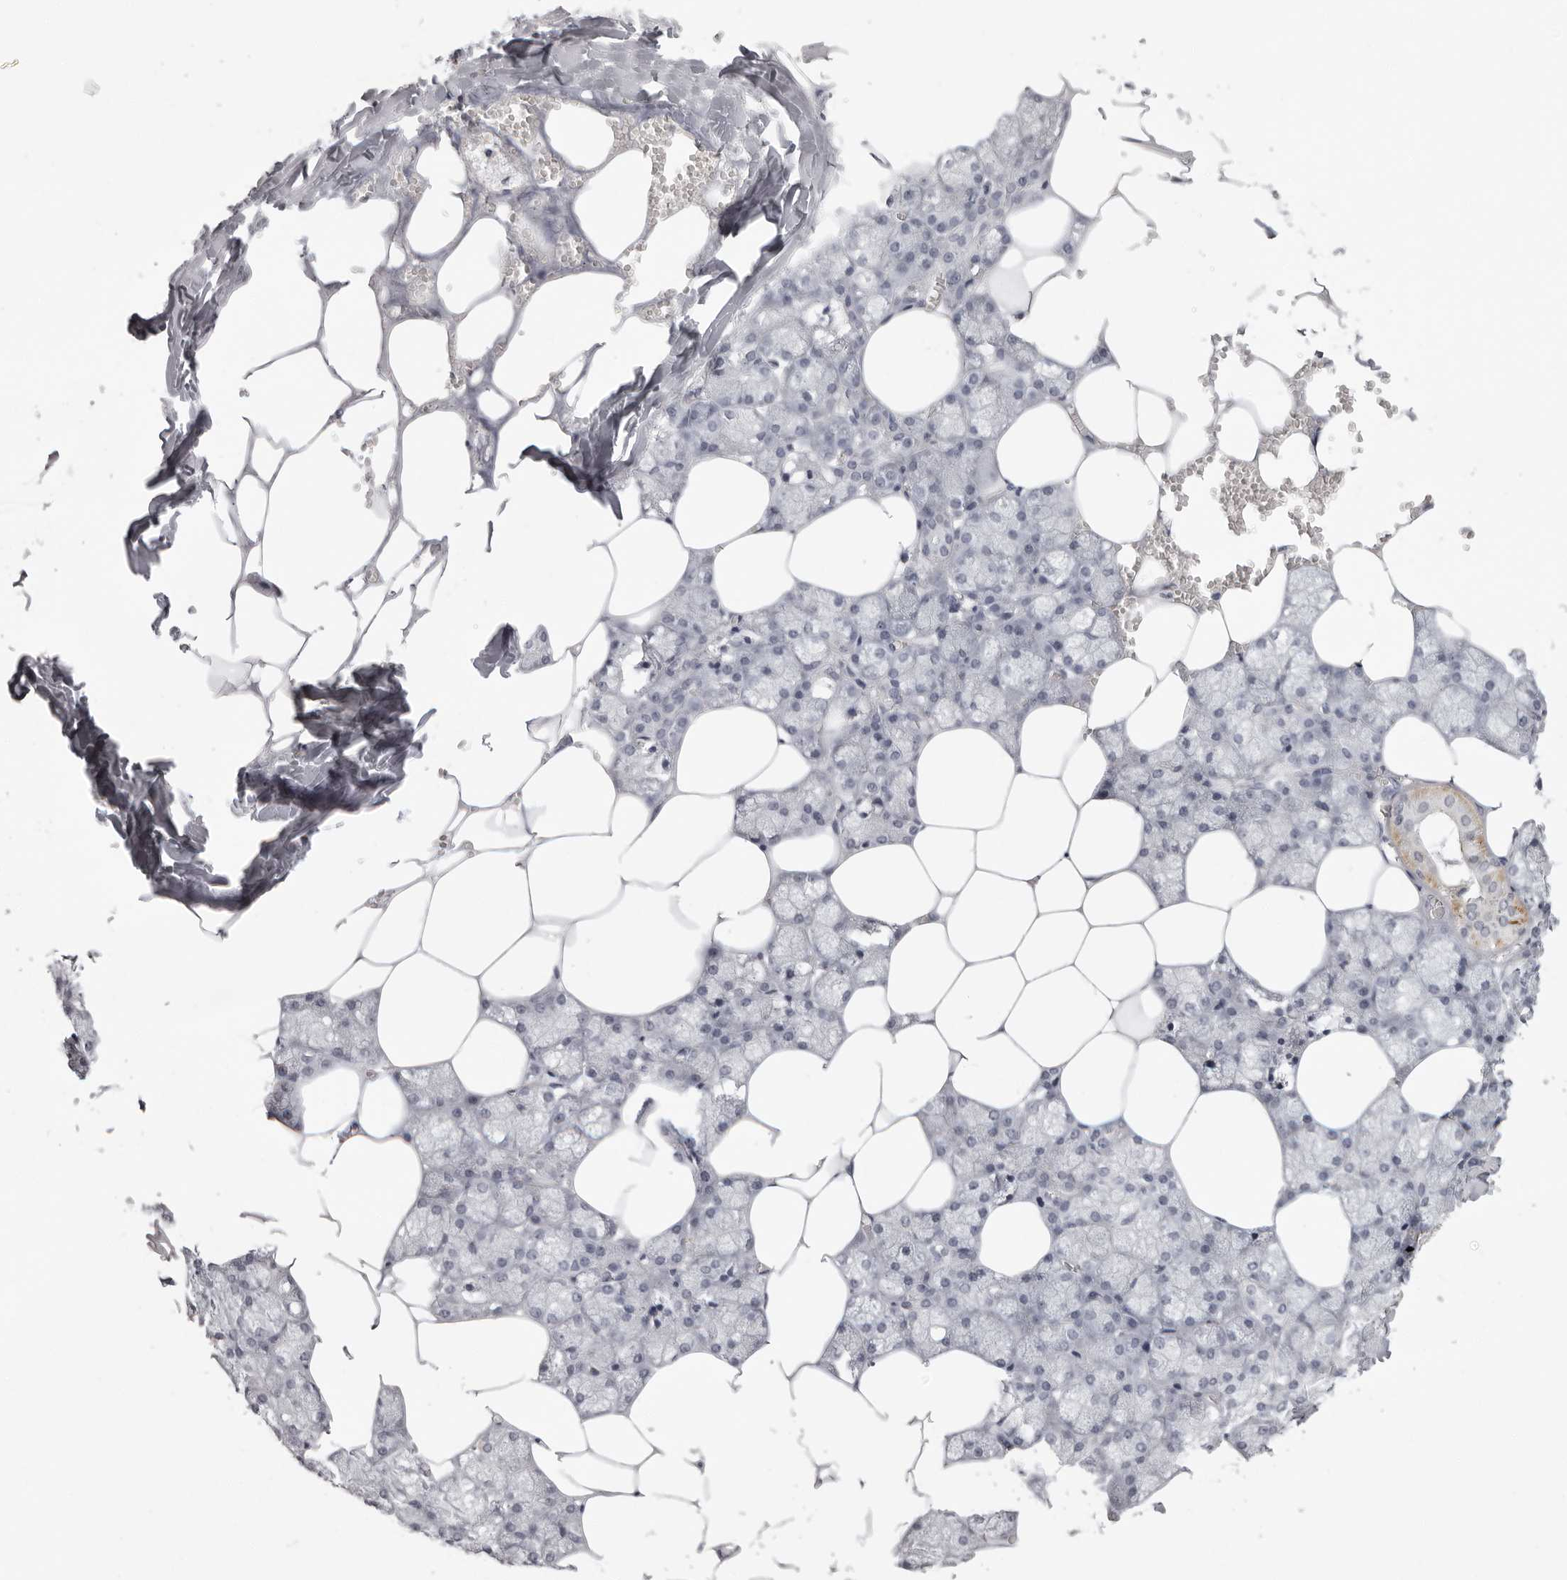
{"staining": {"intensity": "moderate", "quantity": "<25%", "location": "cytoplasmic/membranous"}, "tissue": "salivary gland", "cell_type": "Glandular cells", "image_type": "normal", "snomed": [{"axis": "morphology", "description": "Normal tissue, NOS"}, {"axis": "topography", "description": "Salivary gland"}], "caption": "Protein analysis of benign salivary gland exhibits moderate cytoplasmic/membranous positivity in about <25% of glandular cells.", "gene": "DNALI1", "patient": {"sex": "male", "age": 62}}